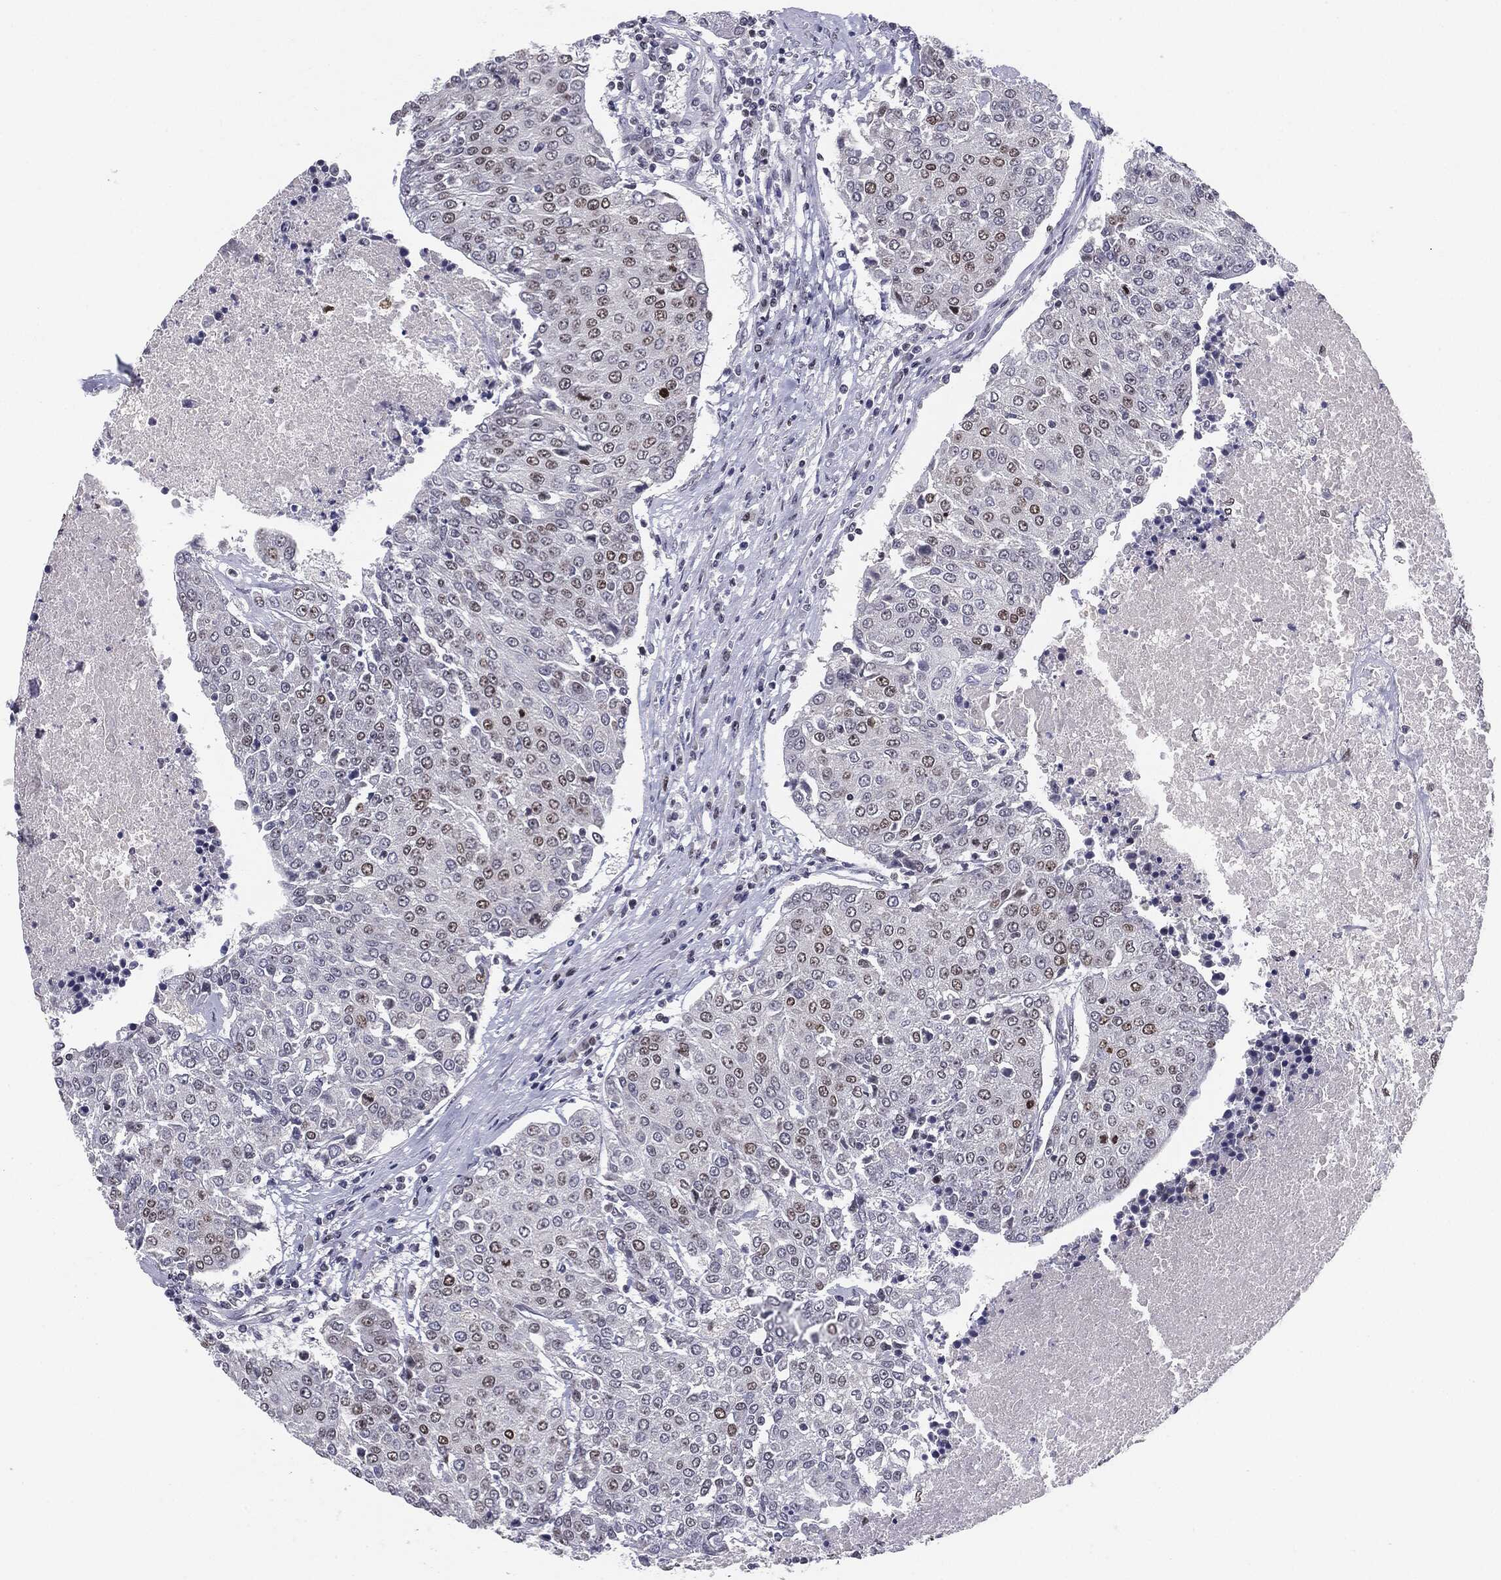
{"staining": {"intensity": "negative", "quantity": "none", "location": "none"}, "tissue": "urothelial cancer", "cell_type": "Tumor cells", "image_type": "cancer", "snomed": [{"axis": "morphology", "description": "Urothelial carcinoma, High grade"}, {"axis": "topography", "description": "Urinary bladder"}], "caption": "Urothelial cancer was stained to show a protein in brown. There is no significant positivity in tumor cells.", "gene": "MDC1", "patient": {"sex": "female", "age": 85}}